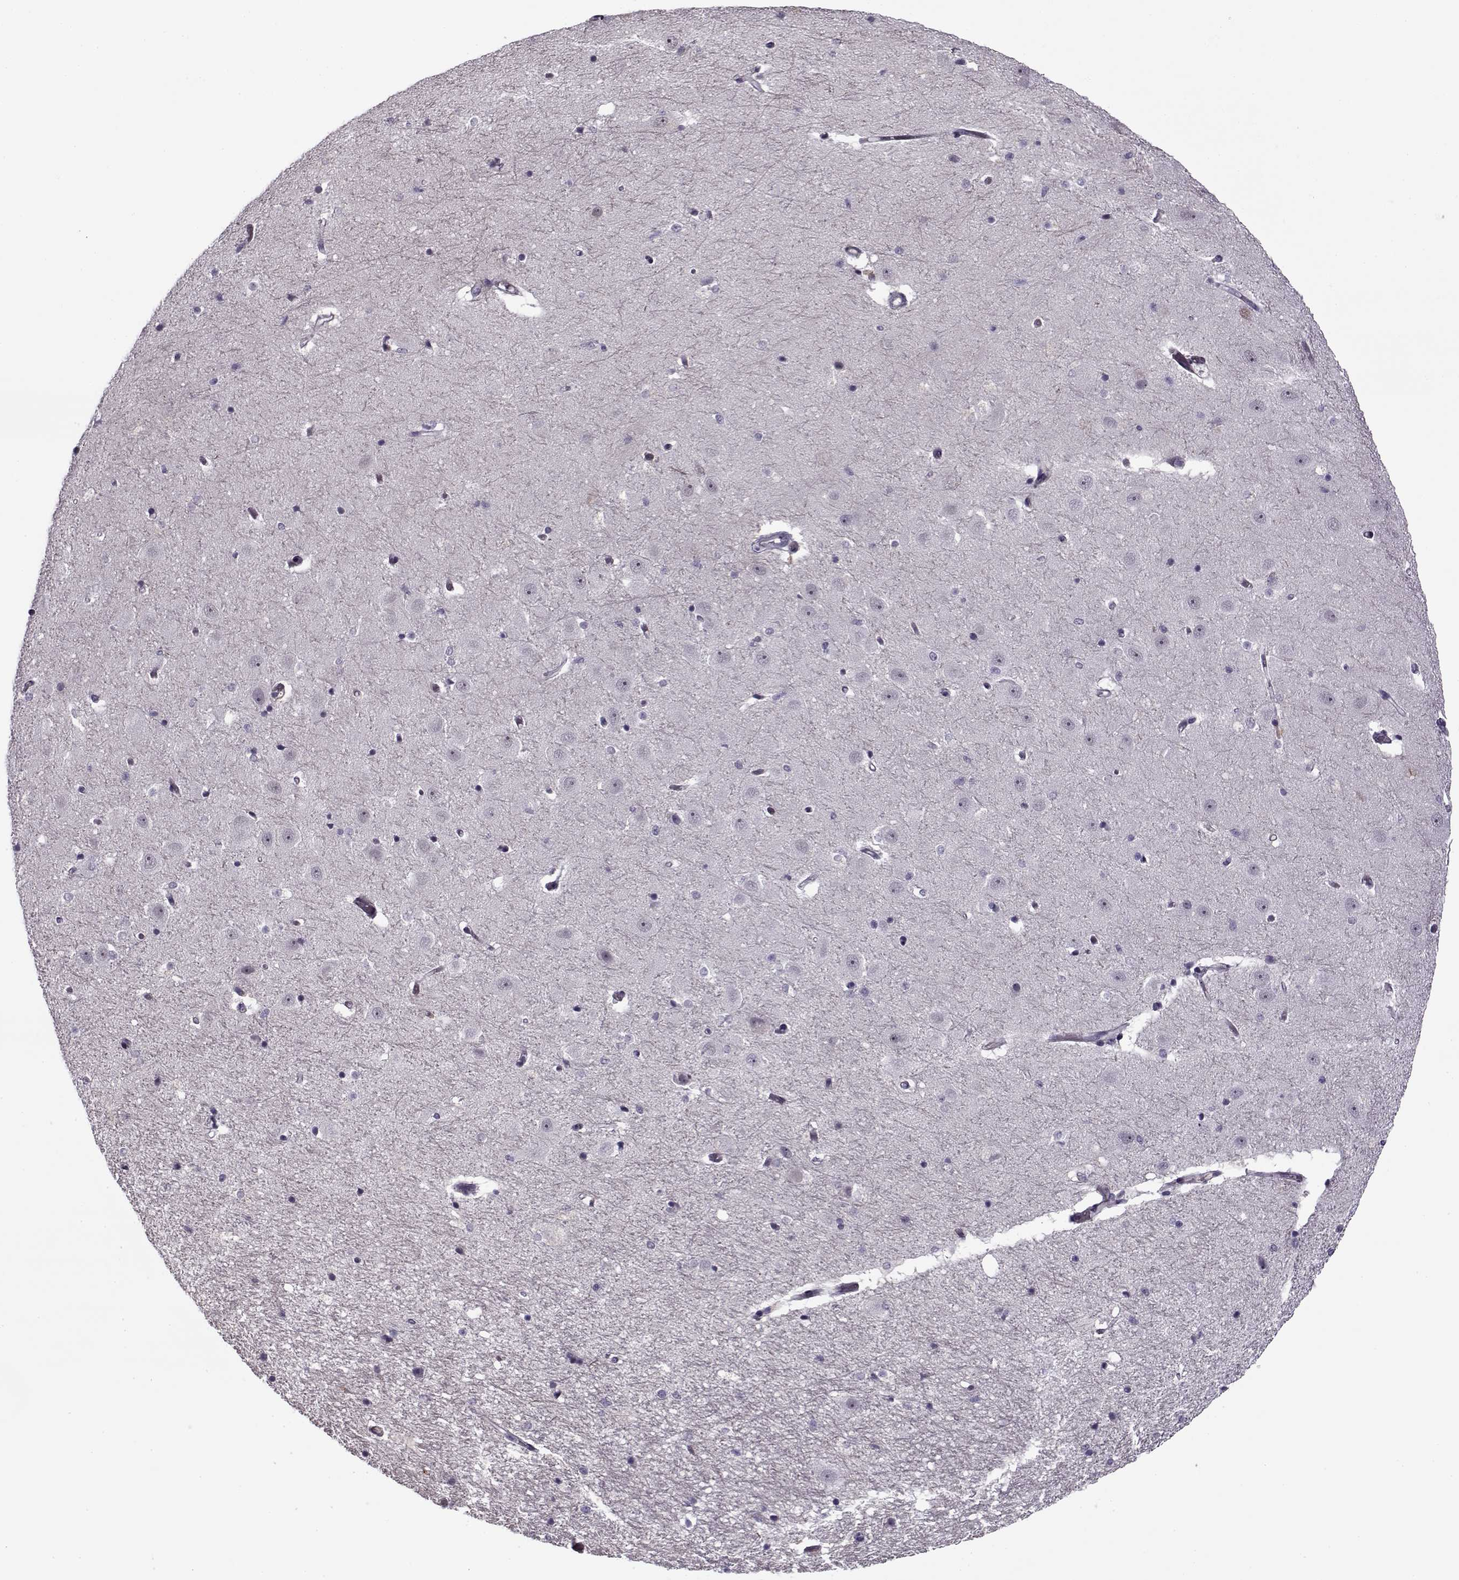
{"staining": {"intensity": "negative", "quantity": "none", "location": "none"}, "tissue": "hippocampus", "cell_type": "Glial cells", "image_type": "normal", "snomed": [{"axis": "morphology", "description": "Normal tissue, NOS"}, {"axis": "topography", "description": "Hippocampus"}], "caption": "Protein analysis of unremarkable hippocampus shows no significant staining in glial cells.", "gene": "PNMT", "patient": {"sex": "male", "age": 44}}